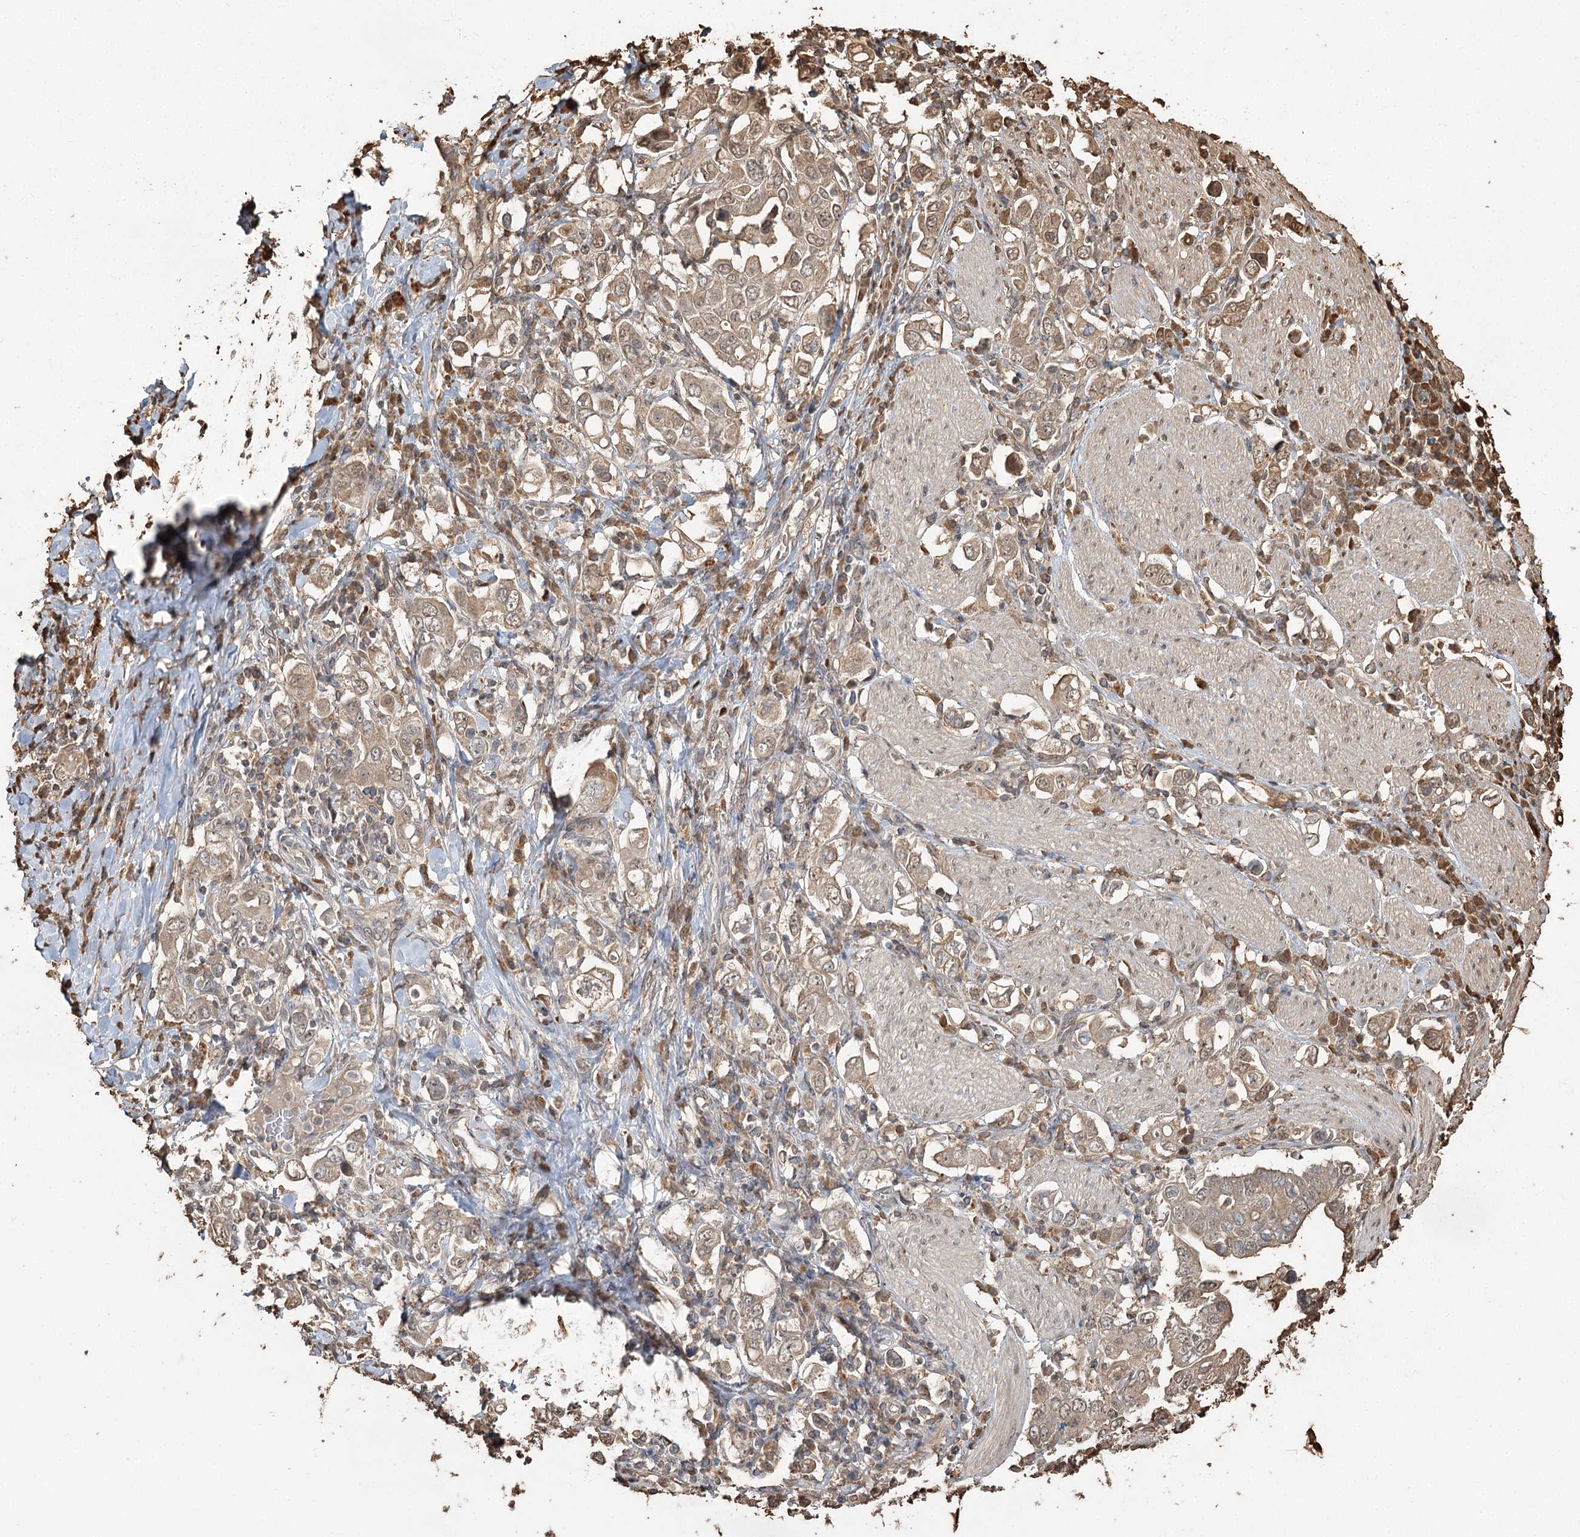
{"staining": {"intensity": "weak", "quantity": "25%-75%", "location": "cytoplasmic/membranous"}, "tissue": "stomach cancer", "cell_type": "Tumor cells", "image_type": "cancer", "snomed": [{"axis": "morphology", "description": "Adenocarcinoma, NOS"}, {"axis": "topography", "description": "Stomach, upper"}], "caption": "Human adenocarcinoma (stomach) stained with a brown dye shows weak cytoplasmic/membranous positive positivity in about 25%-75% of tumor cells.", "gene": "PLCH1", "patient": {"sex": "male", "age": 62}}